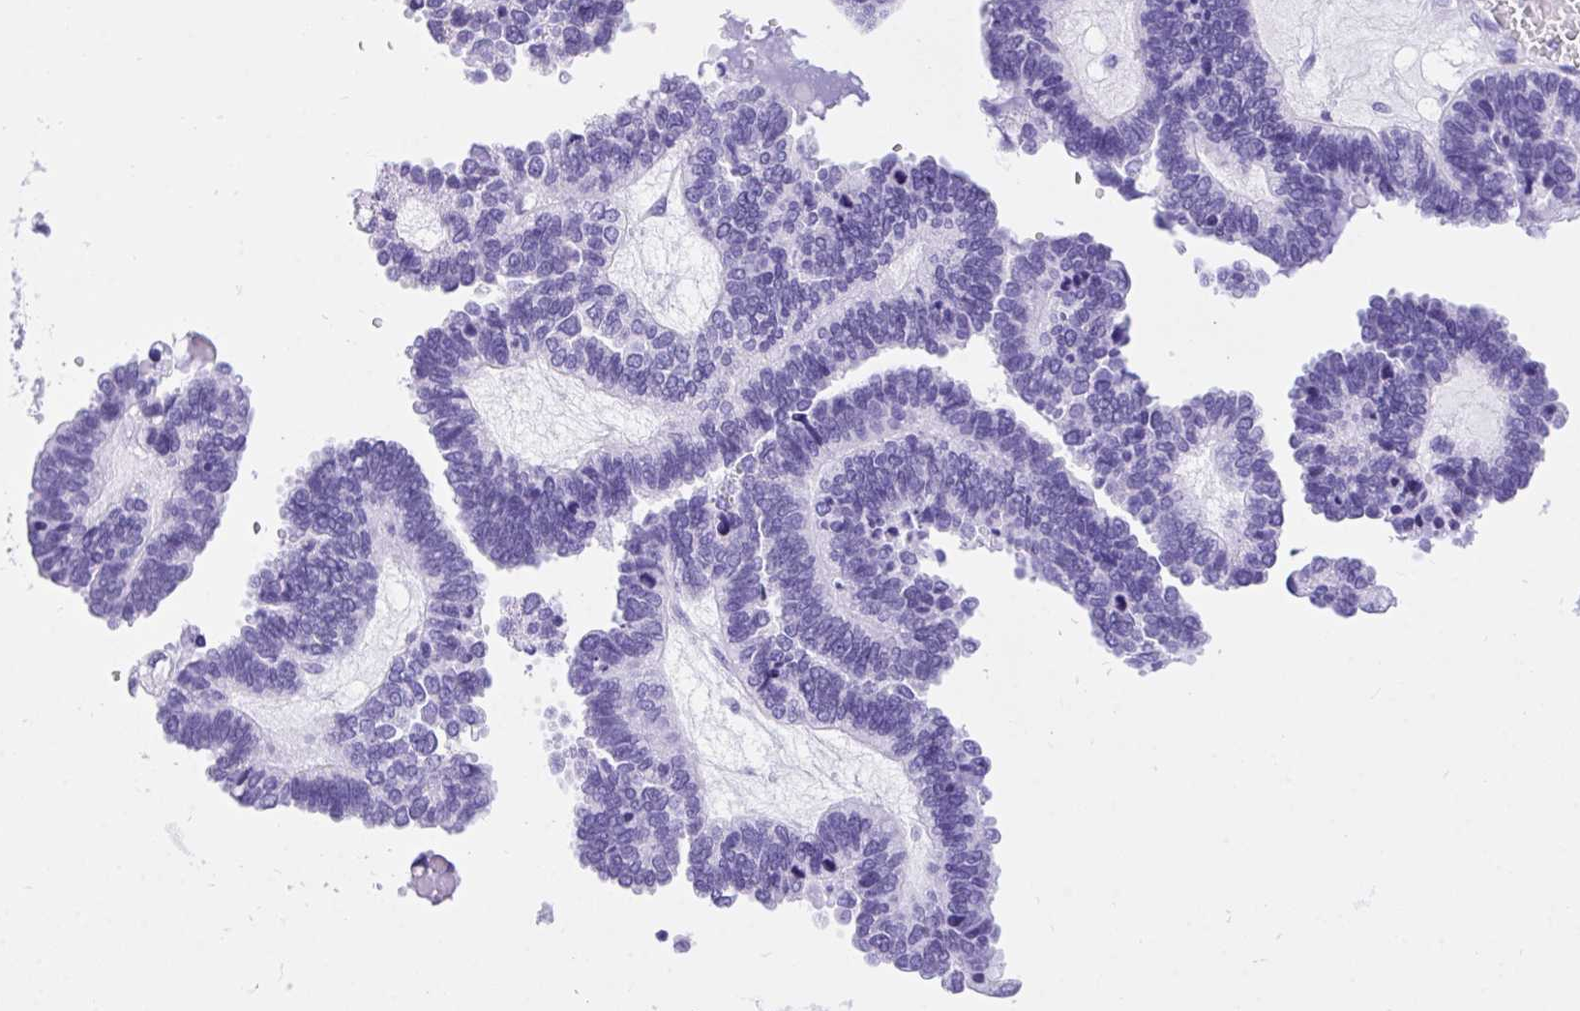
{"staining": {"intensity": "negative", "quantity": "none", "location": "none"}, "tissue": "ovarian cancer", "cell_type": "Tumor cells", "image_type": "cancer", "snomed": [{"axis": "morphology", "description": "Cystadenocarcinoma, serous, NOS"}, {"axis": "topography", "description": "Ovary"}], "caption": "Serous cystadenocarcinoma (ovarian) was stained to show a protein in brown. There is no significant staining in tumor cells.", "gene": "TLN2", "patient": {"sex": "female", "age": 51}}